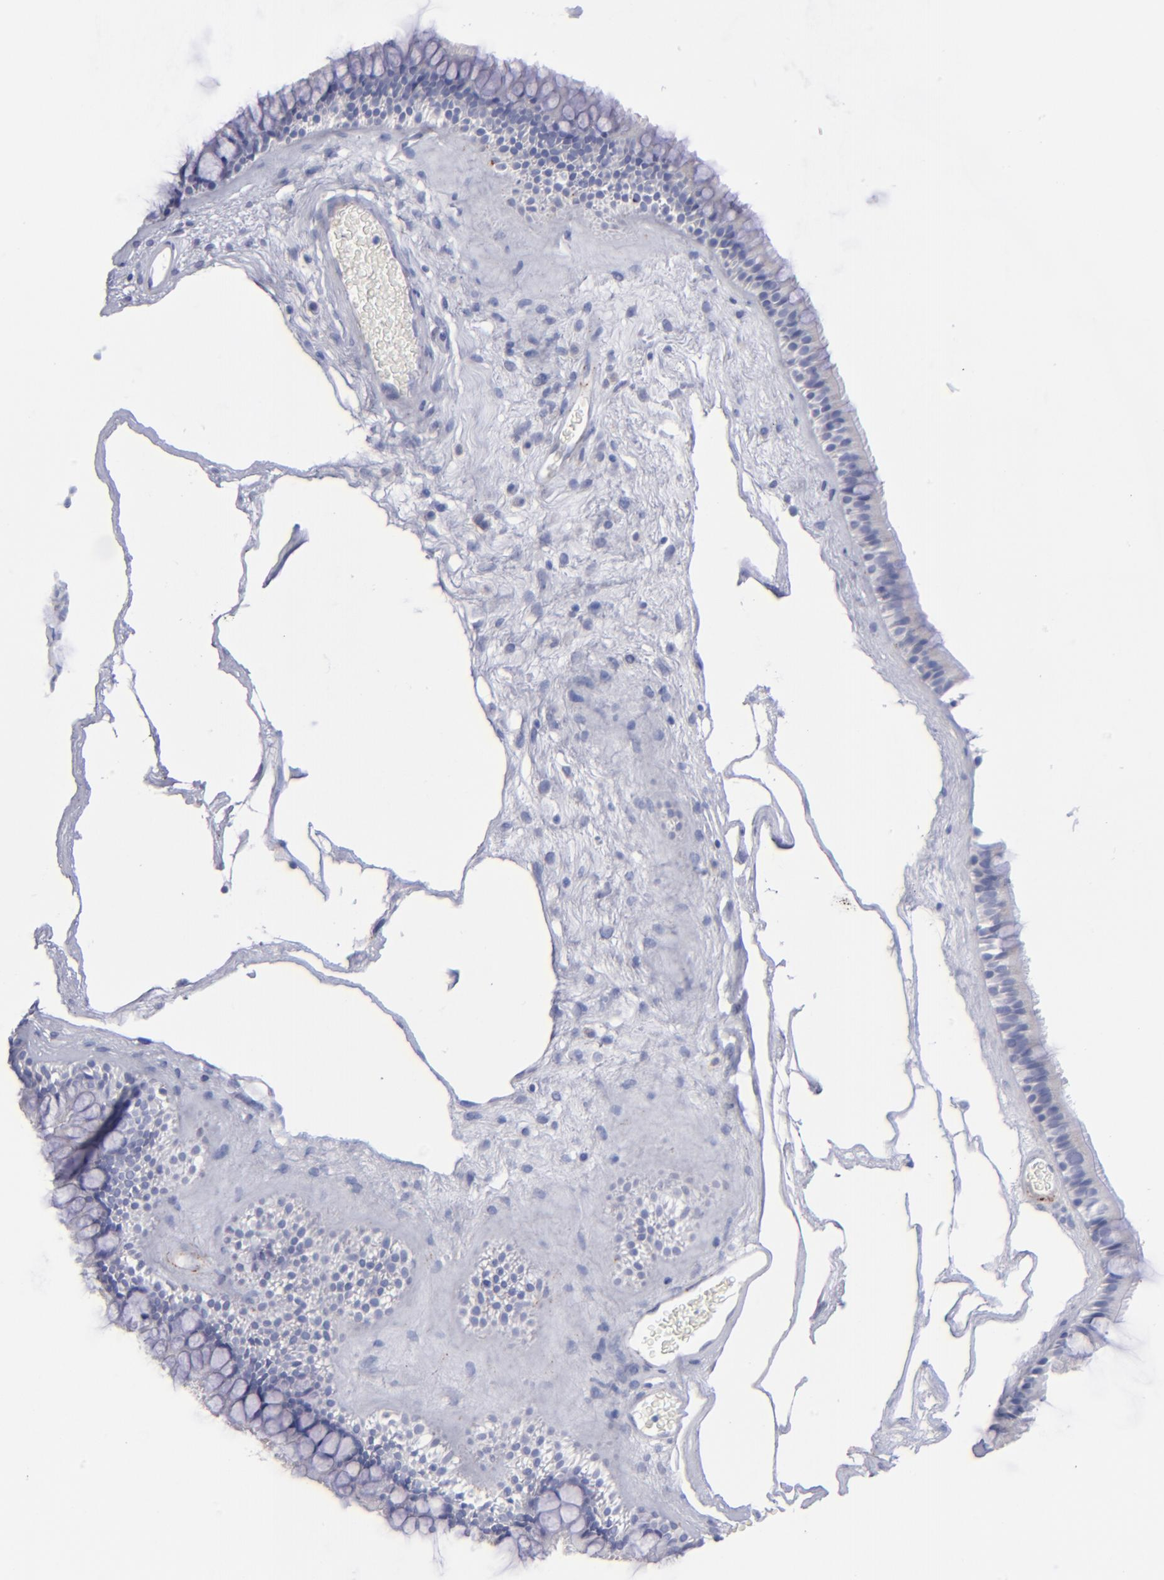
{"staining": {"intensity": "weak", "quantity": "<25%", "location": "cytoplasmic/membranous"}, "tissue": "nasopharynx", "cell_type": "Respiratory epithelial cells", "image_type": "normal", "snomed": [{"axis": "morphology", "description": "Normal tissue, NOS"}, {"axis": "morphology", "description": "Inflammation, NOS"}, {"axis": "topography", "description": "Nasopharynx"}], "caption": "The image displays no staining of respiratory epithelial cells in unremarkable nasopharynx. Brightfield microscopy of IHC stained with DAB (brown) and hematoxylin (blue), captured at high magnification.", "gene": "MFGE8", "patient": {"sex": "male", "age": 48}}